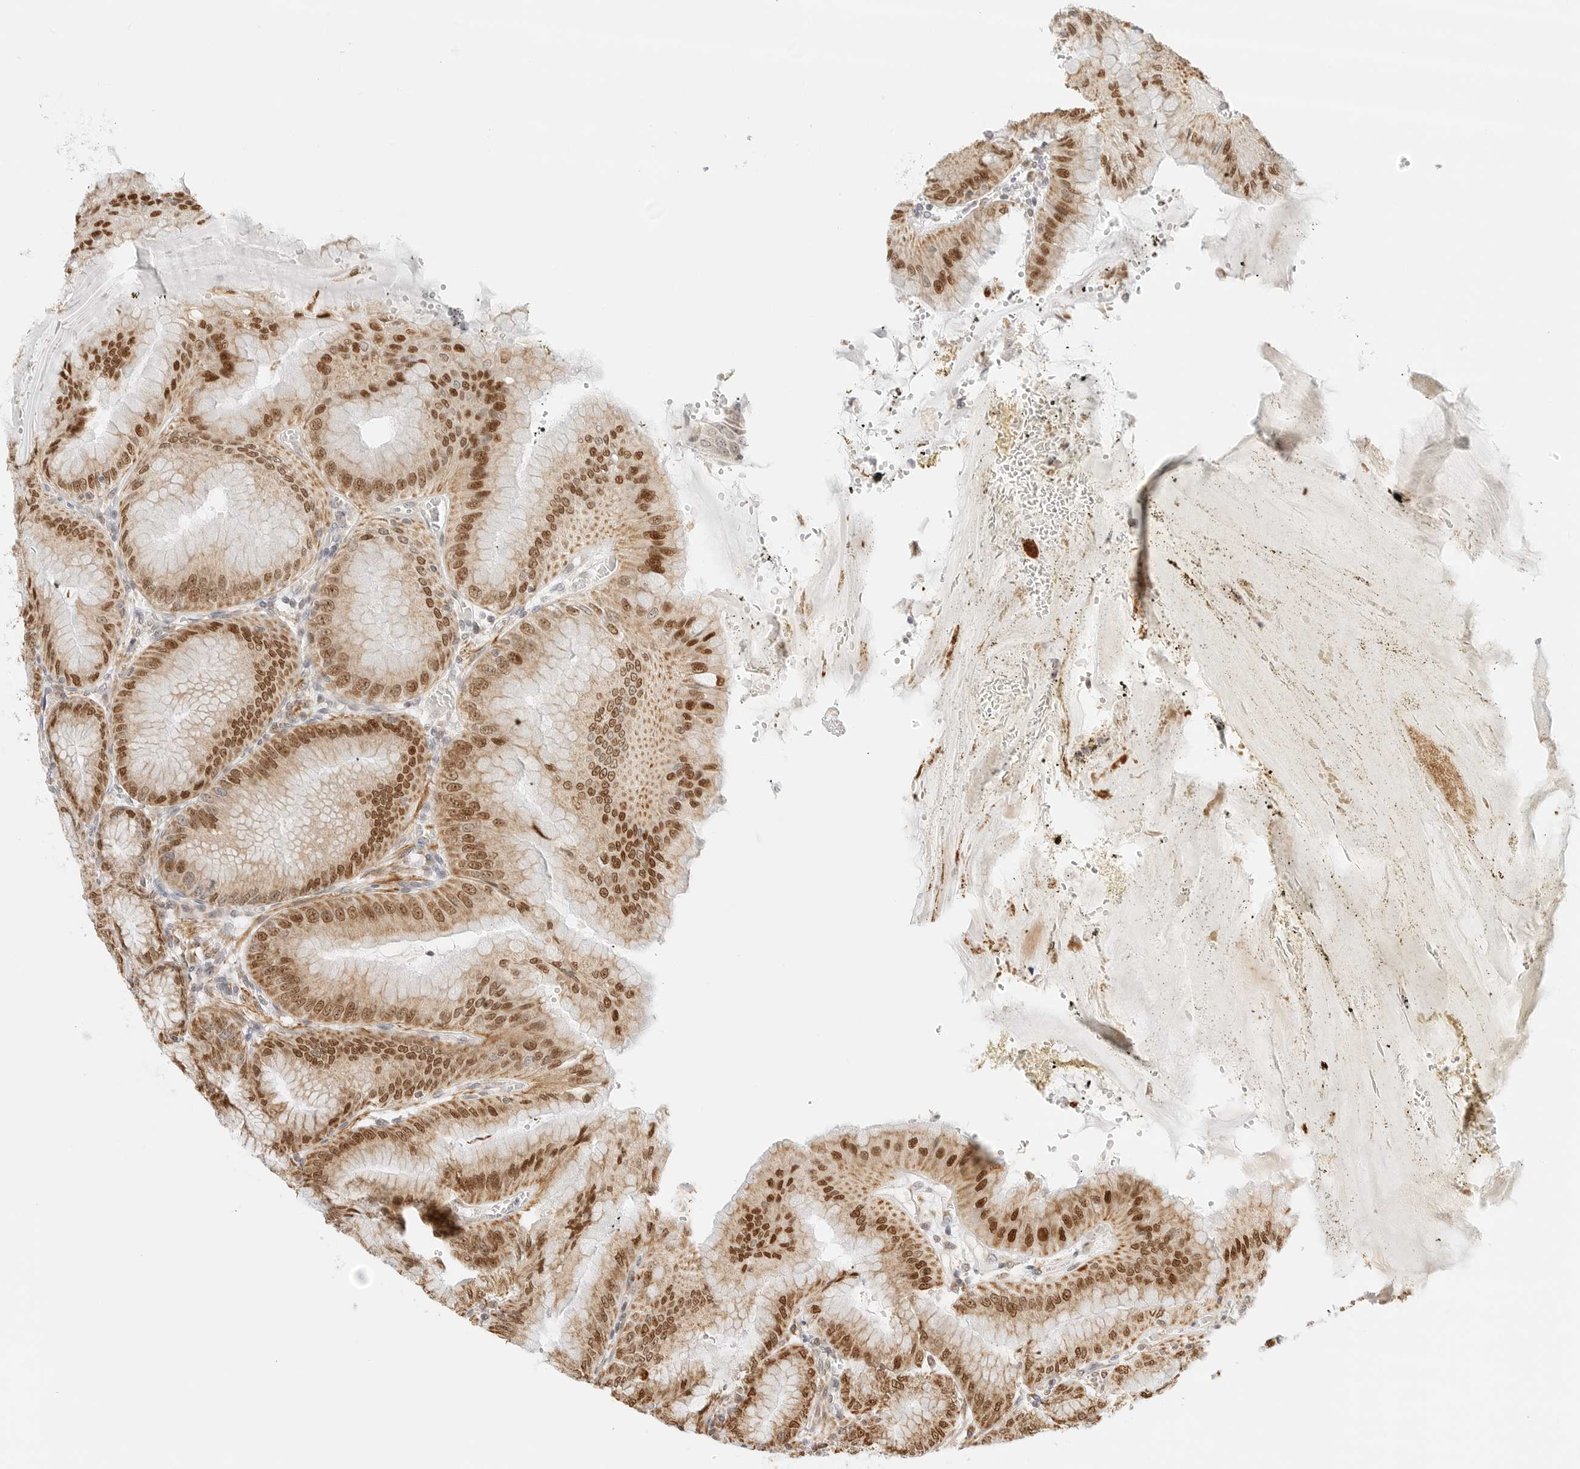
{"staining": {"intensity": "strong", "quantity": "25%-75%", "location": "cytoplasmic/membranous,nuclear"}, "tissue": "stomach", "cell_type": "Glandular cells", "image_type": "normal", "snomed": [{"axis": "morphology", "description": "Normal tissue, NOS"}, {"axis": "topography", "description": "Stomach, lower"}], "caption": "Immunohistochemistry (IHC) of normal stomach exhibits high levels of strong cytoplasmic/membranous,nuclear staining in about 25%-75% of glandular cells.", "gene": "GORAB", "patient": {"sex": "male", "age": 71}}